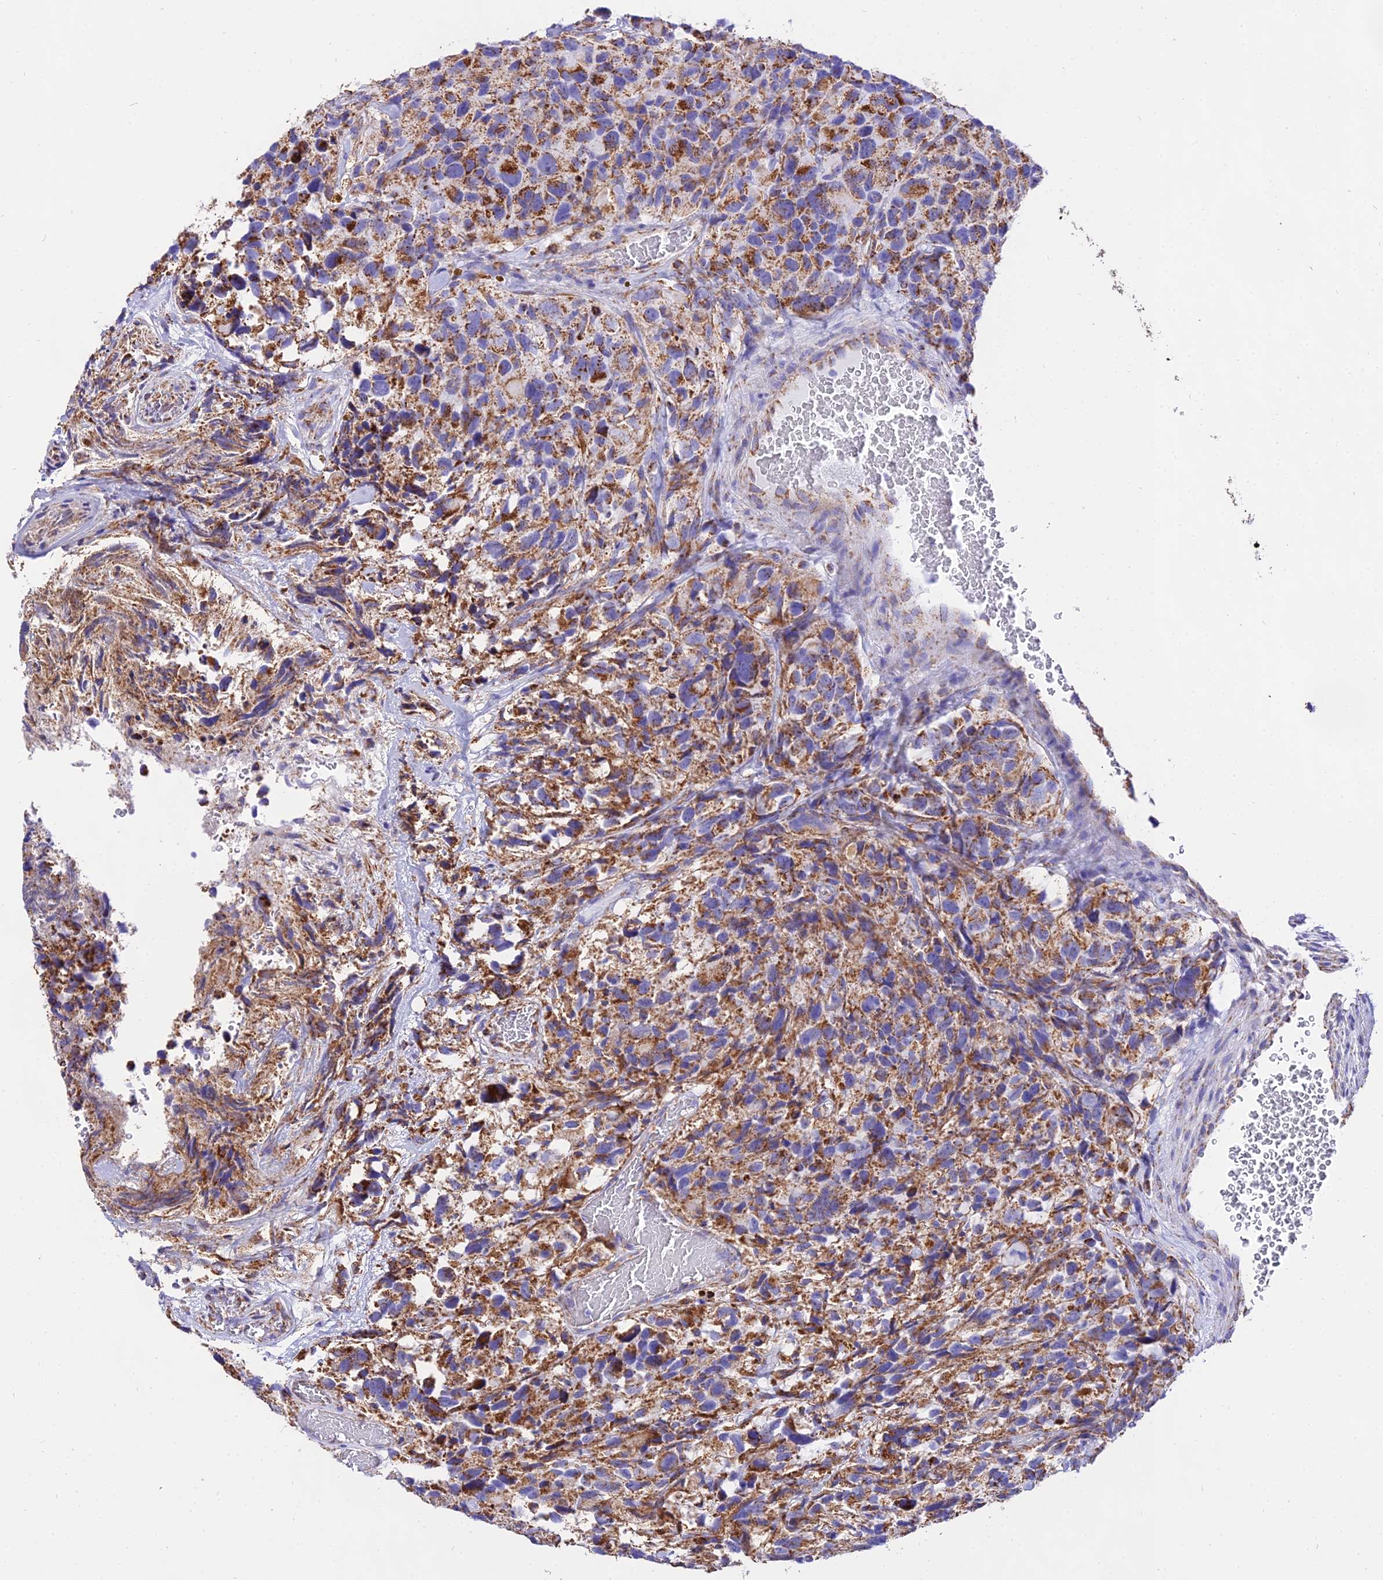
{"staining": {"intensity": "moderate", "quantity": ">75%", "location": "cytoplasmic/membranous"}, "tissue": "glioma", "cell_type": "Tumor cells", "image_type": "cancer", "snomed": [{"axis": "morphology", "description": "Glioma, malignant, High grade"}, {"axis": "topography", "description": "Brain"}], "caption": "Malignant glioma (high-grade) was stained to show a protein in brown. There is medium levels of moderate cytoplasmic/membranous expression in about >75% of tumor cells.", "gene": "ATP5PD", "patient": {"sex": "male", "age": 69}}